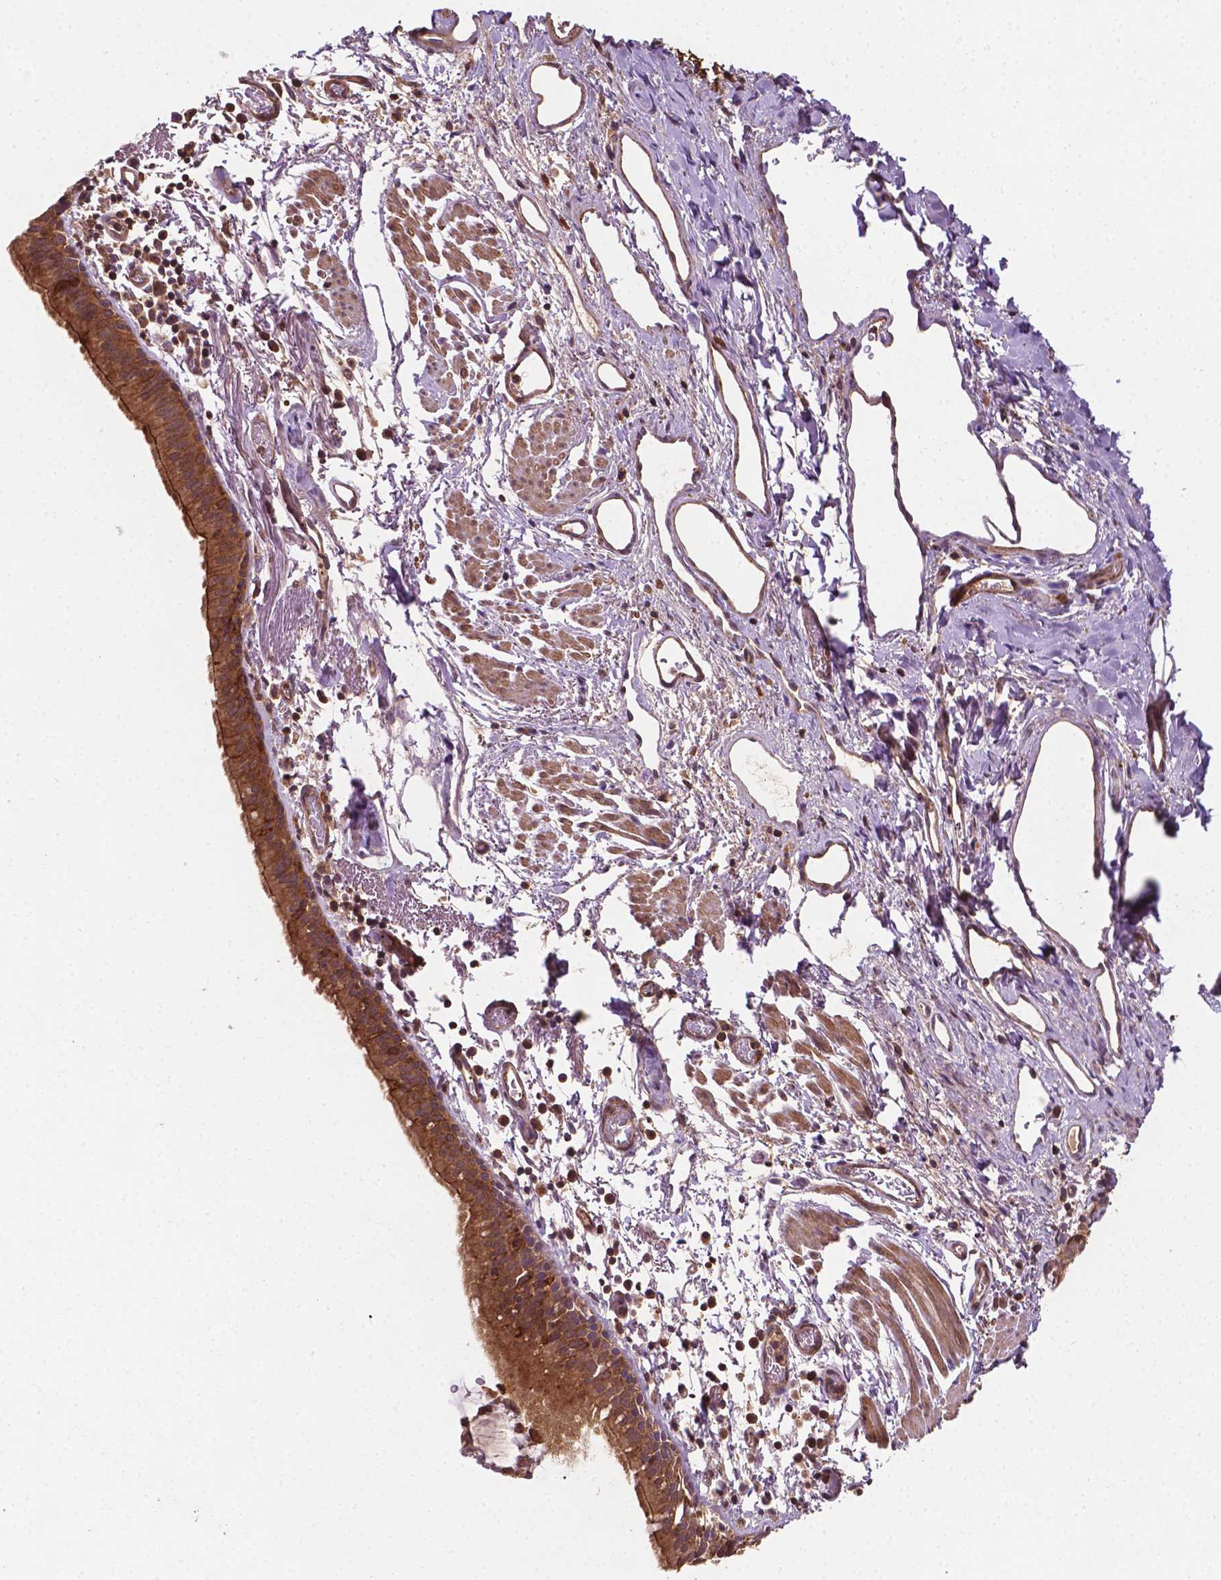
{"staining": {"intensity": "moderate", "quantity": ">75%", "location": "cytoplasmic/membranous"}, "tissue": "bronchus", "cell_type": "Respiratory epithelial cells", "image_type": "normal", "snomed": [{"axis": "morphology", "description": "Normal tissue, NOS"}, {"axis": "morphology", "description": "Adenocarcinoma, NOS"}, {"axis": "topography", "description": "Bronchus"}], "caption": "Bronchus stained with a protein marker reveals moderate staining in respiratory epithelial cells.", "gene": "ZMYND19", "patient": {"sex": "male", "age": 68}}